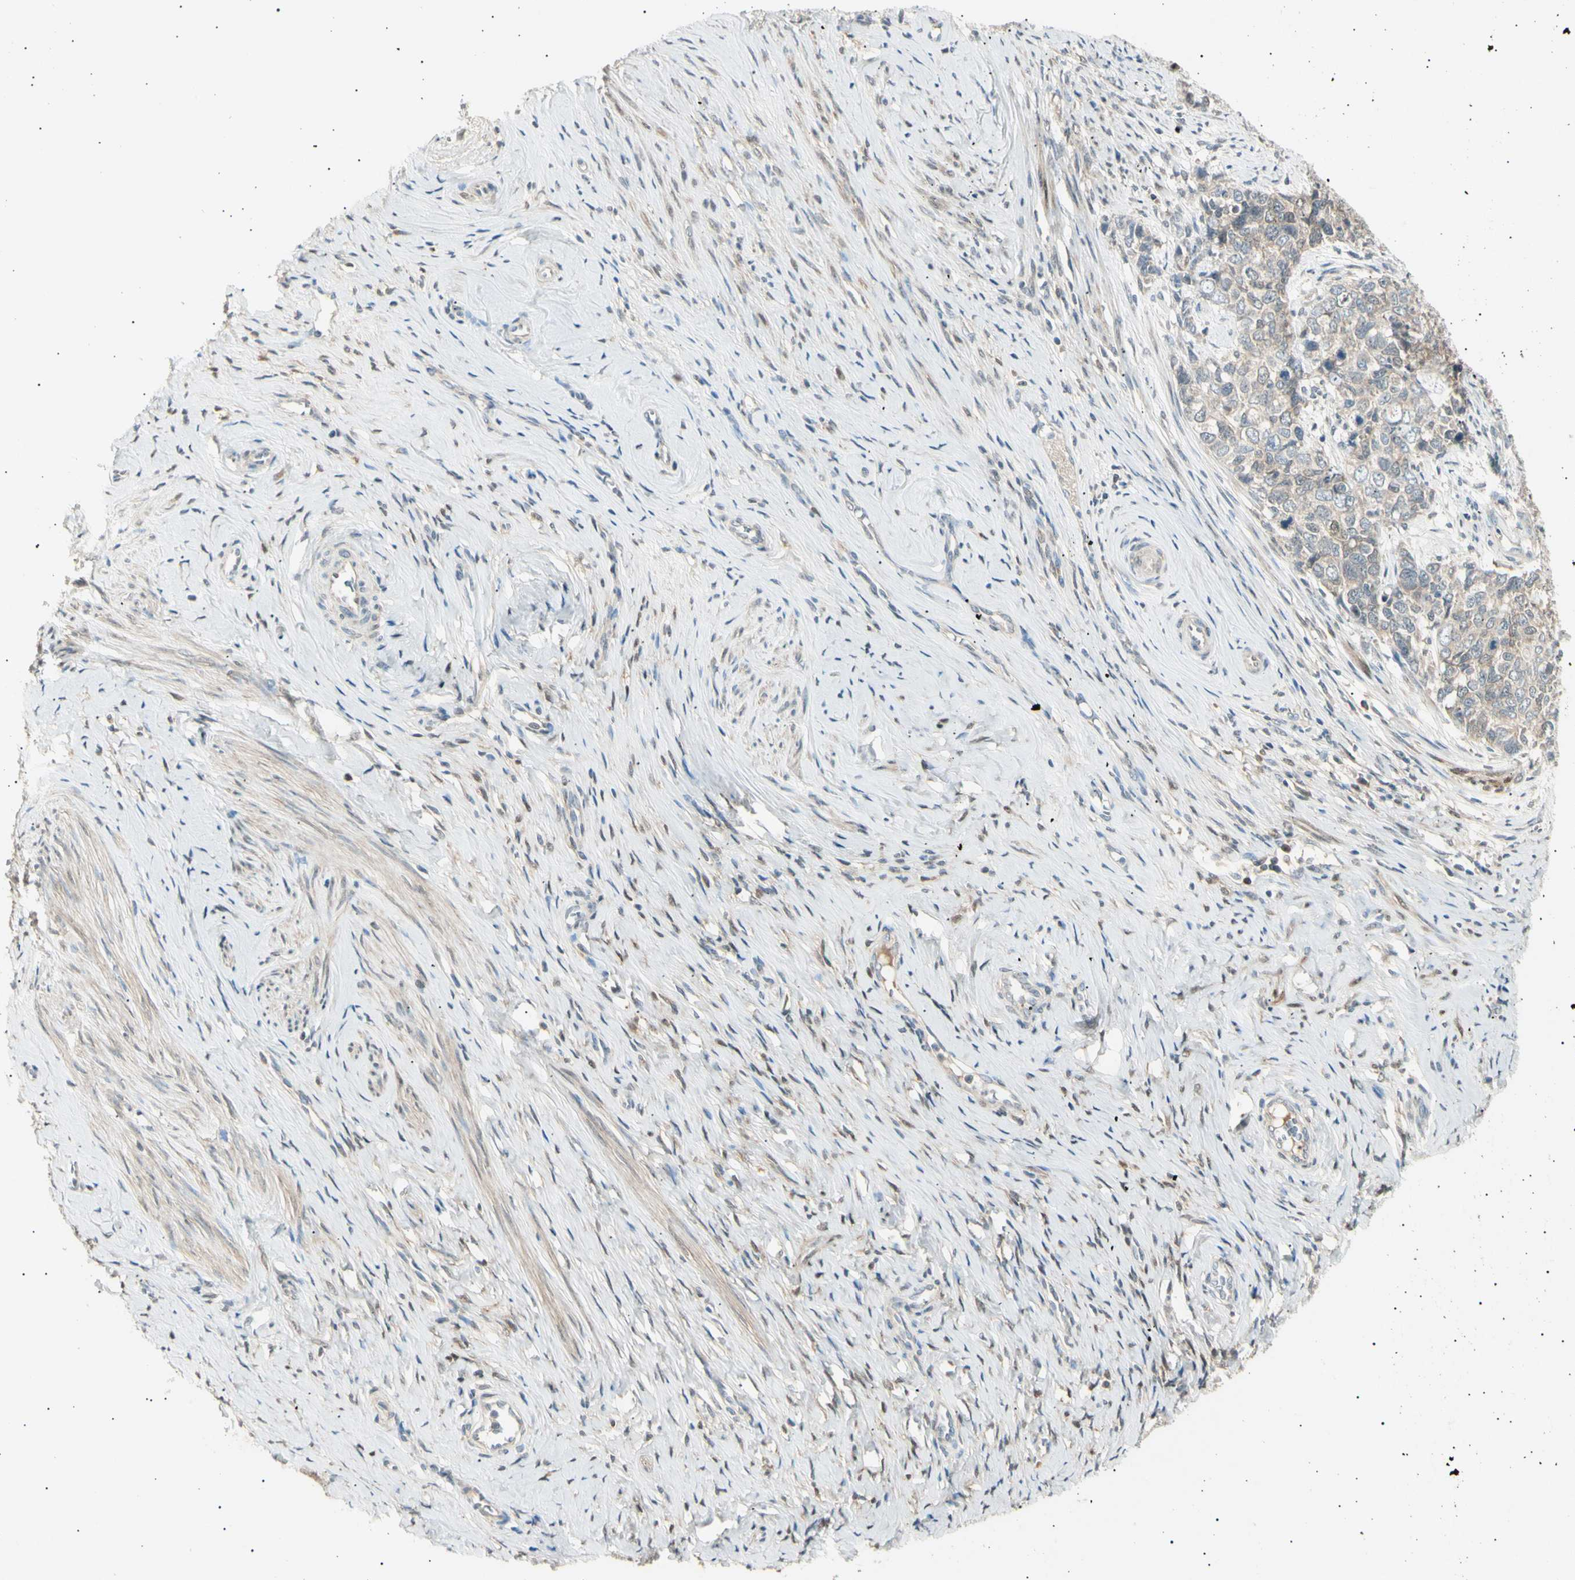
{"staining": {"intensity": "weak", "quantity": ">75%", "location": "cytoplasmic/membranous"}, "tissue": "cervical cancer", "cell_type": "Tumor cells", "image_type": "cancer", "snomed": [{"axis": "morphology", "description": "Squamous cell carcinoma, NOS"}, {"axis": "topography", "description": "Cervix"}], "caption": "Cervical cancer (squamous cell carcinoma) tissue shows weak cytoplasmic/membranous expression in approximately >75% of tumor cells, visualized by immunohistochemistry.", "gene": "LHPP", "patient": {"sex": "female", "age": 63}}